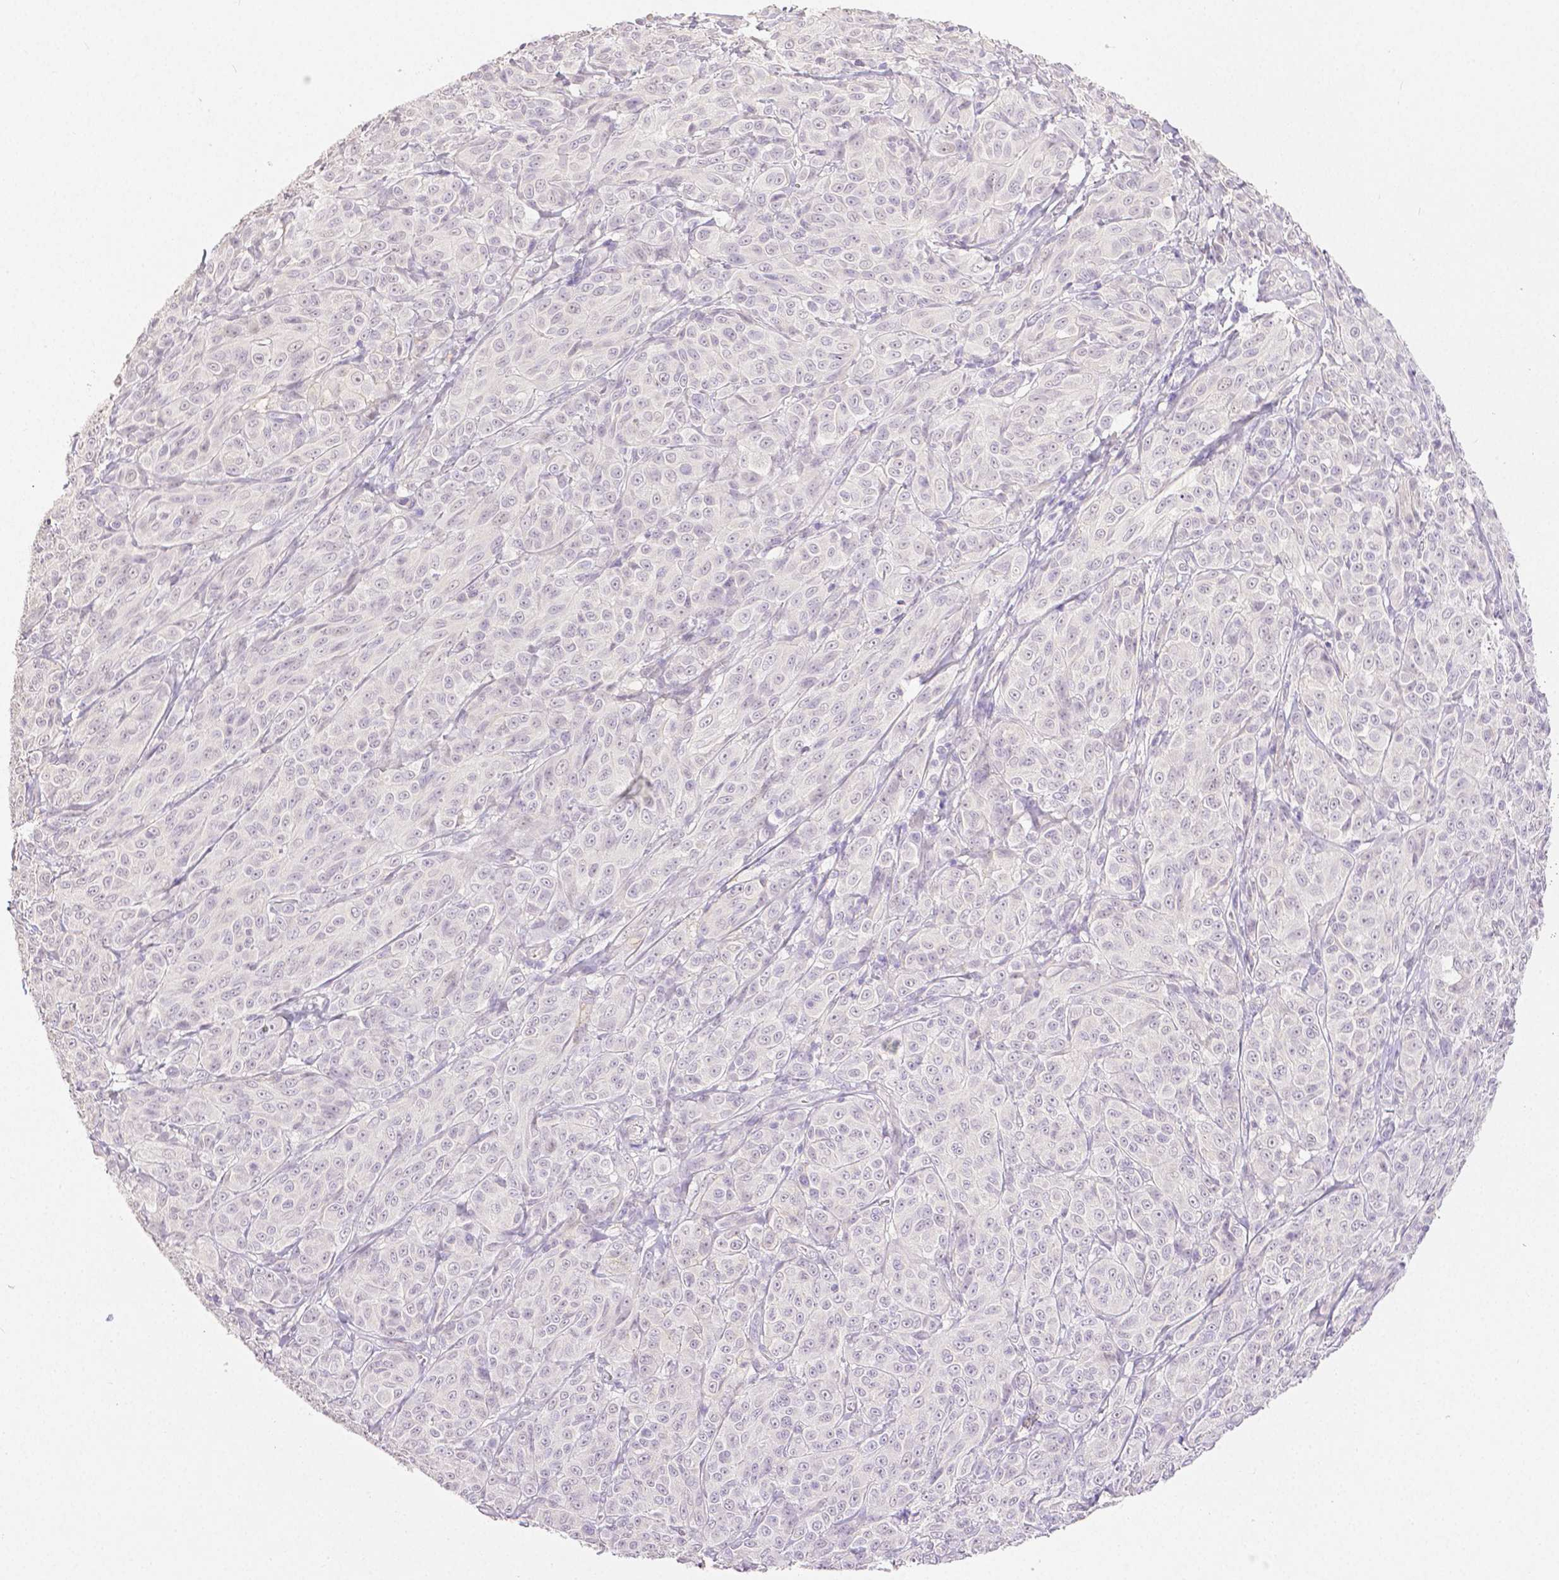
{"staining": {"intensity": "negative", "quantity": "none", "location": "none"}, "tissue": "melanoma", "cell_type": "Tumor cells", "image_type": "cancer", "snomed": [{"axis": "morphology", "description": "Malignant melanoma, NOS"}, {"axis": "topography", "description": "Skin"}], "caption": "Tumor cells show no significant protein staining in melanoma.", "gene": "OCLN", "patient": {"sex": "male", "age": 89}}